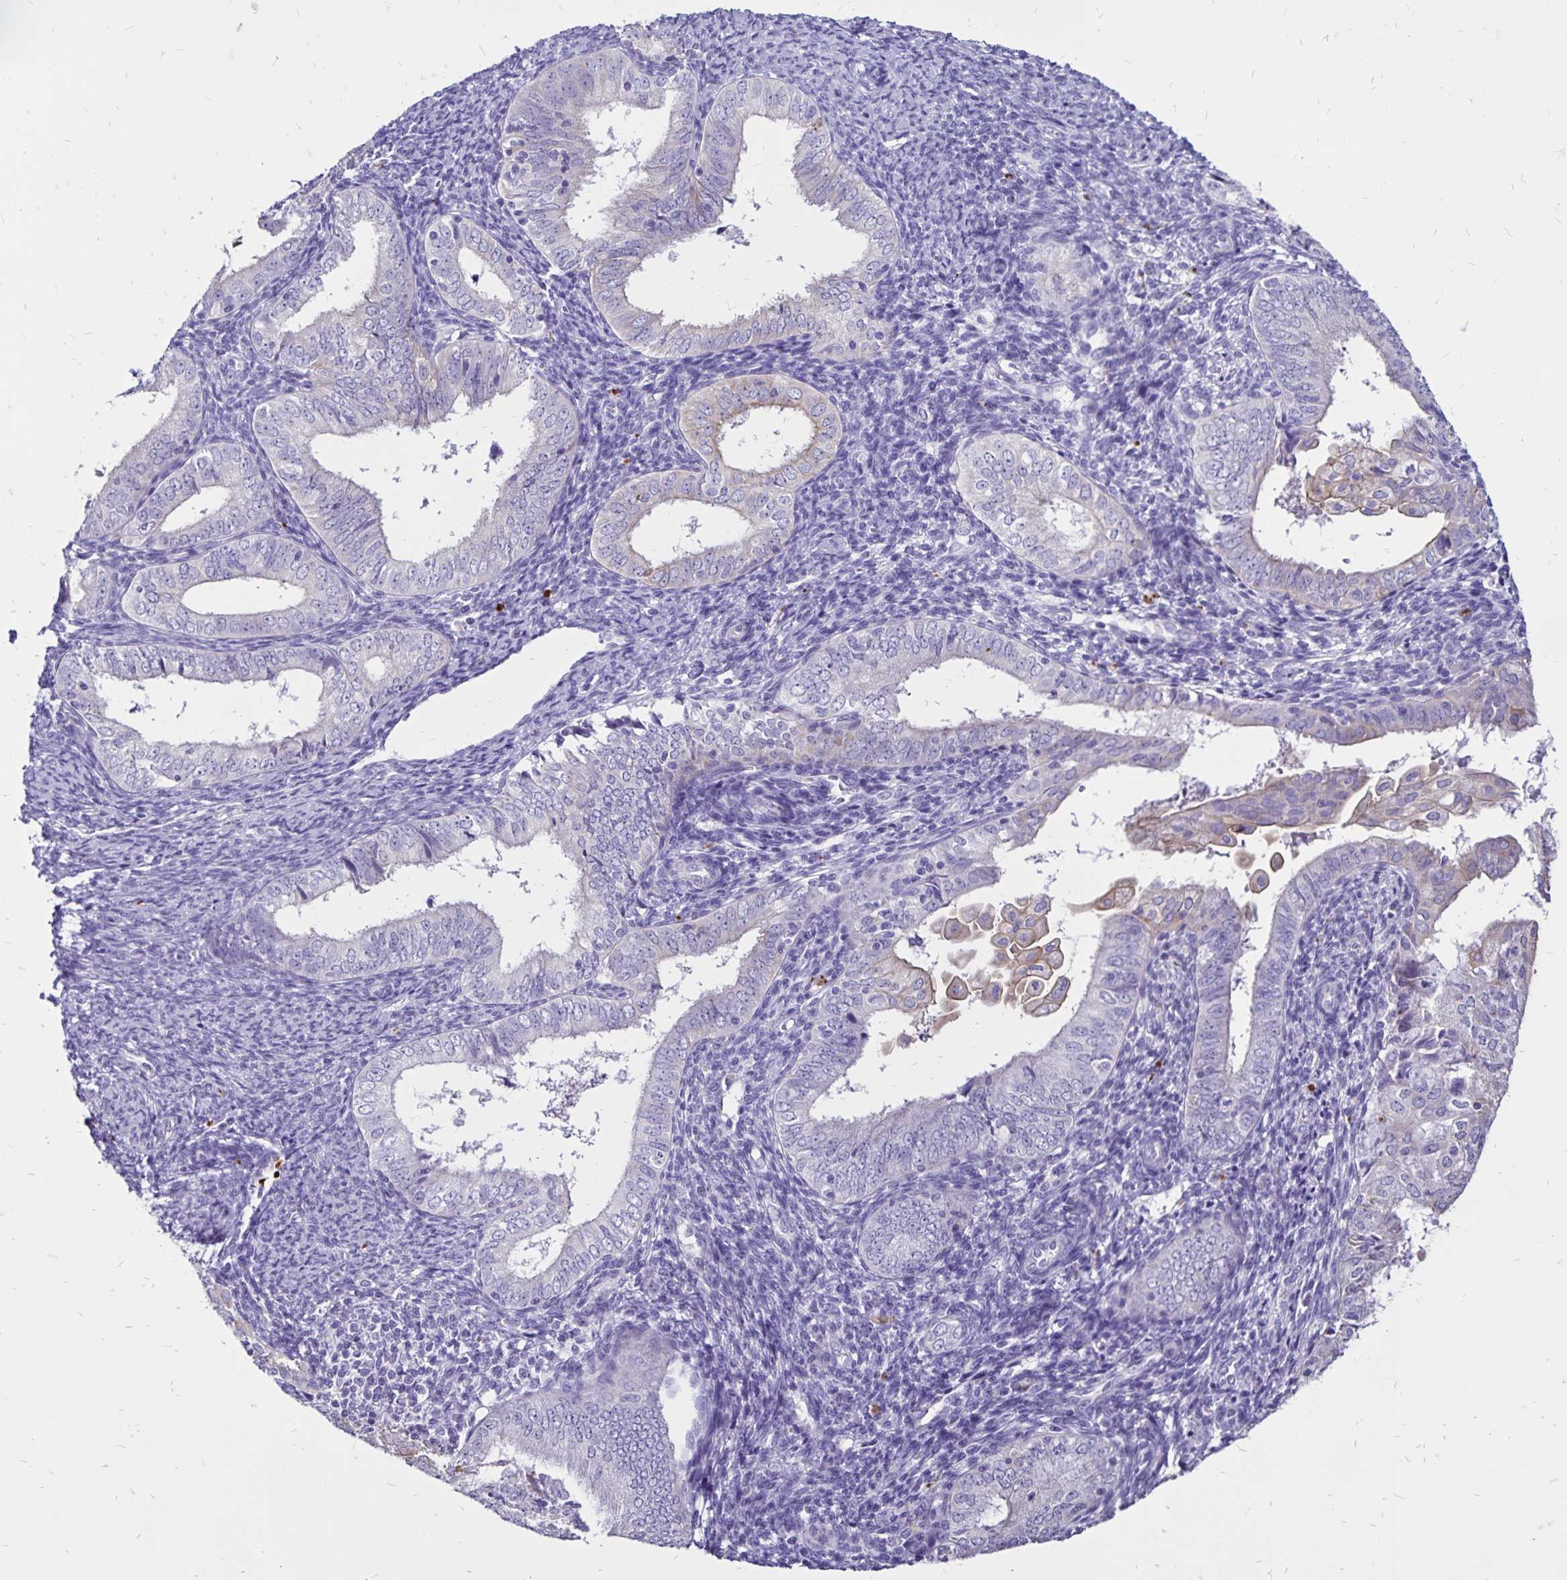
{"staining": {"intensity": "negative", "quantity": "none", "location": "none"}, "tissue": "endometrial cancer", "cell_type": "Tumor cells", "image_type": "cancer", "snomed": [{"axis": "morphology", "description": "Adenocarcinoma, NOS"}, {"axis": "topography", "description": "Endometrium"}], "caption": "An image of endometrial cancer stained for a protein reveals no brown staining in tumor cells. (Stains: DAB immunohistochemistry (IHC) with hematoxylin counter stain, Microscopy: brightfield microscopy at high magnification).", "gene": "EVPL", "patient": {"sex": "female", "age": 55}}